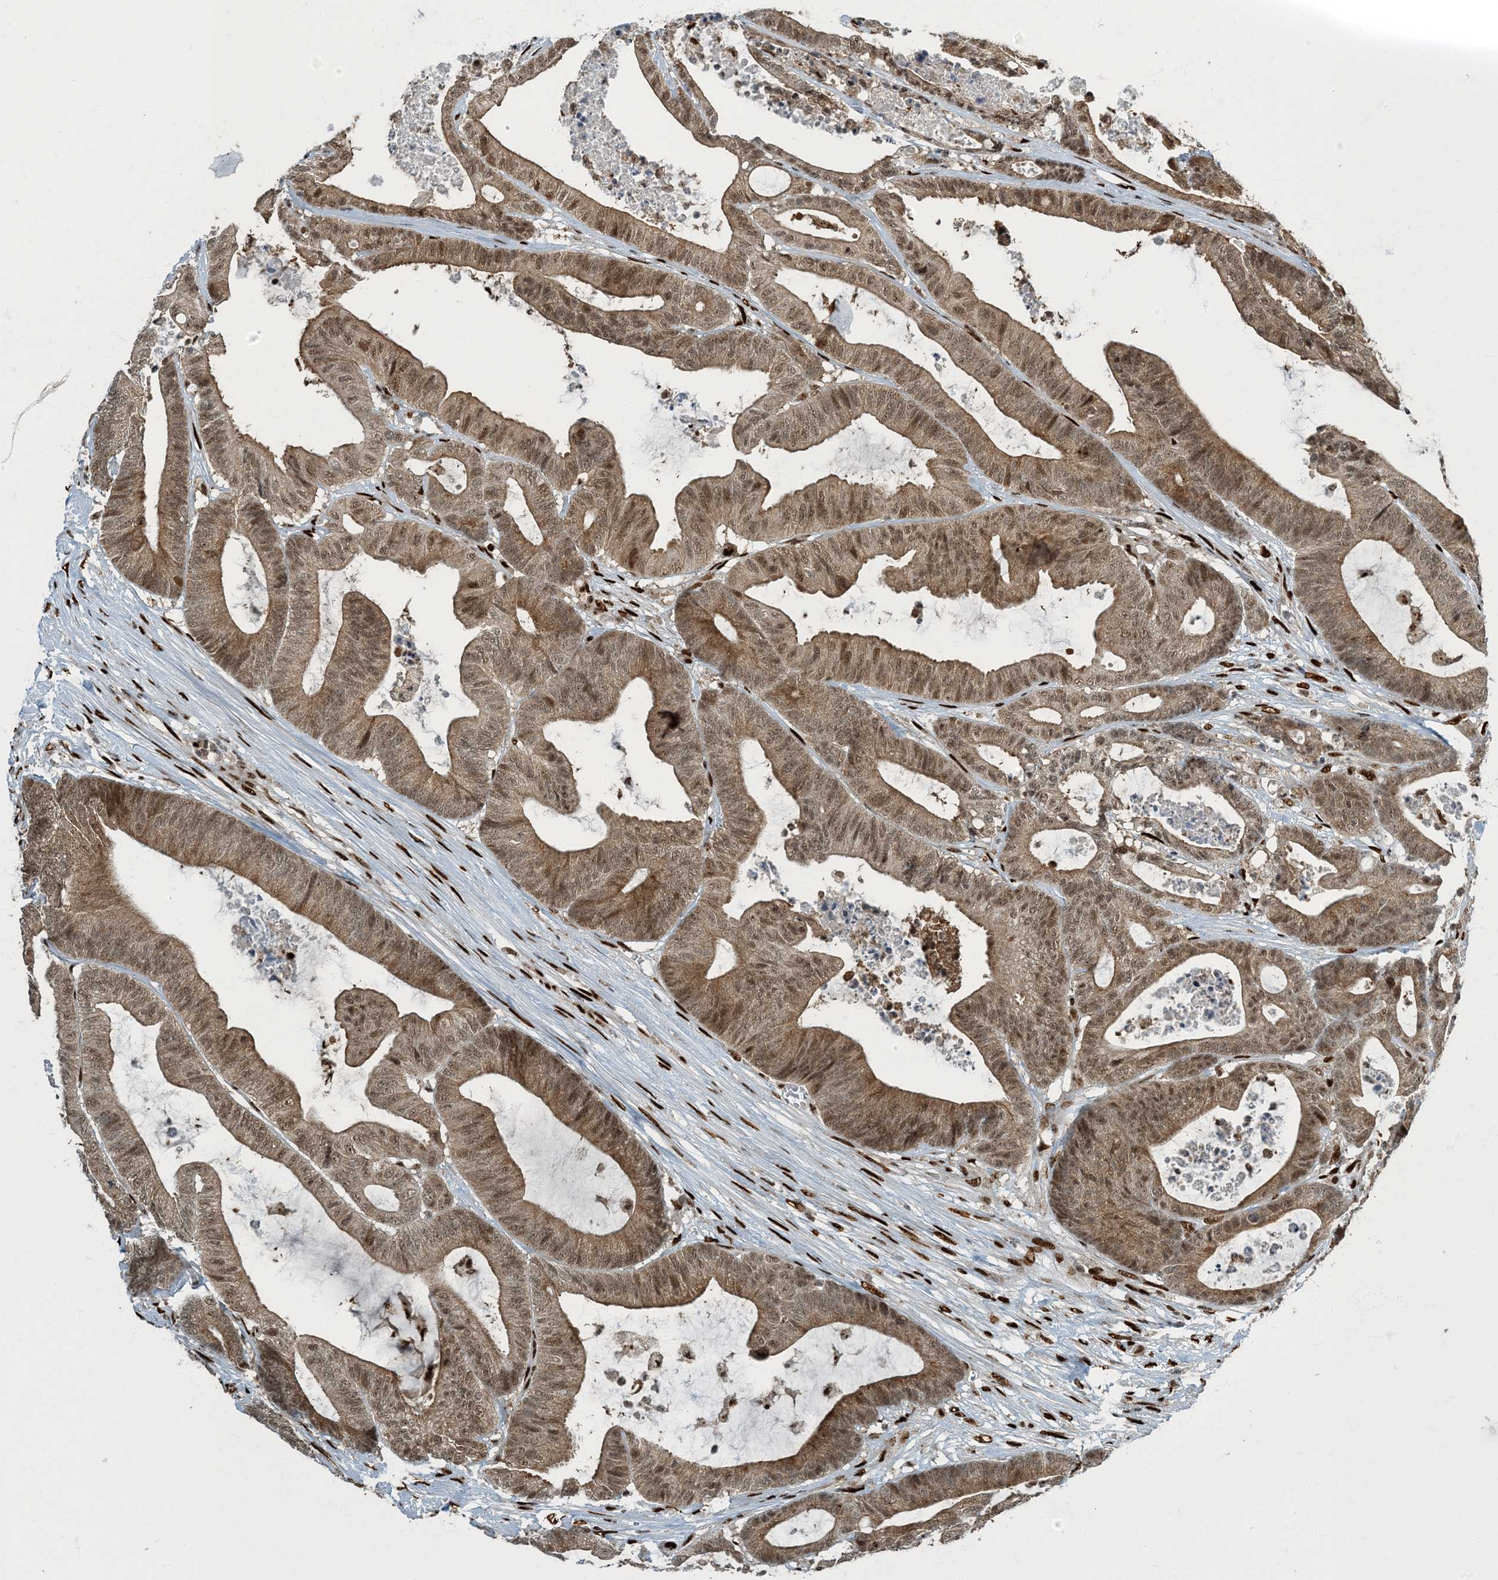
{"staining": {"intensity": "moderate", "quantity": ">75%", "location": "cytoplasmic/membranous,nuclear"}, "tissue": "colorectal cancer", "cell_type": "Tumor cells", "image_type": "cancer", "snomed": [{"axis": "morphology", "description": "Adenocarcinoma, NOS"}, {"axis": "topography", "description": "Colon"}], "caption": "DAB (3,3'-diaminobenzidine) immunohistochemical staining of colorectal cancer demonstrates moderate cytoplasmic/membranous and nuclear protein expression in about >75% of tumor cells.", "gene": "MBD1", "patient": {"sex": "female", "age": 84}}